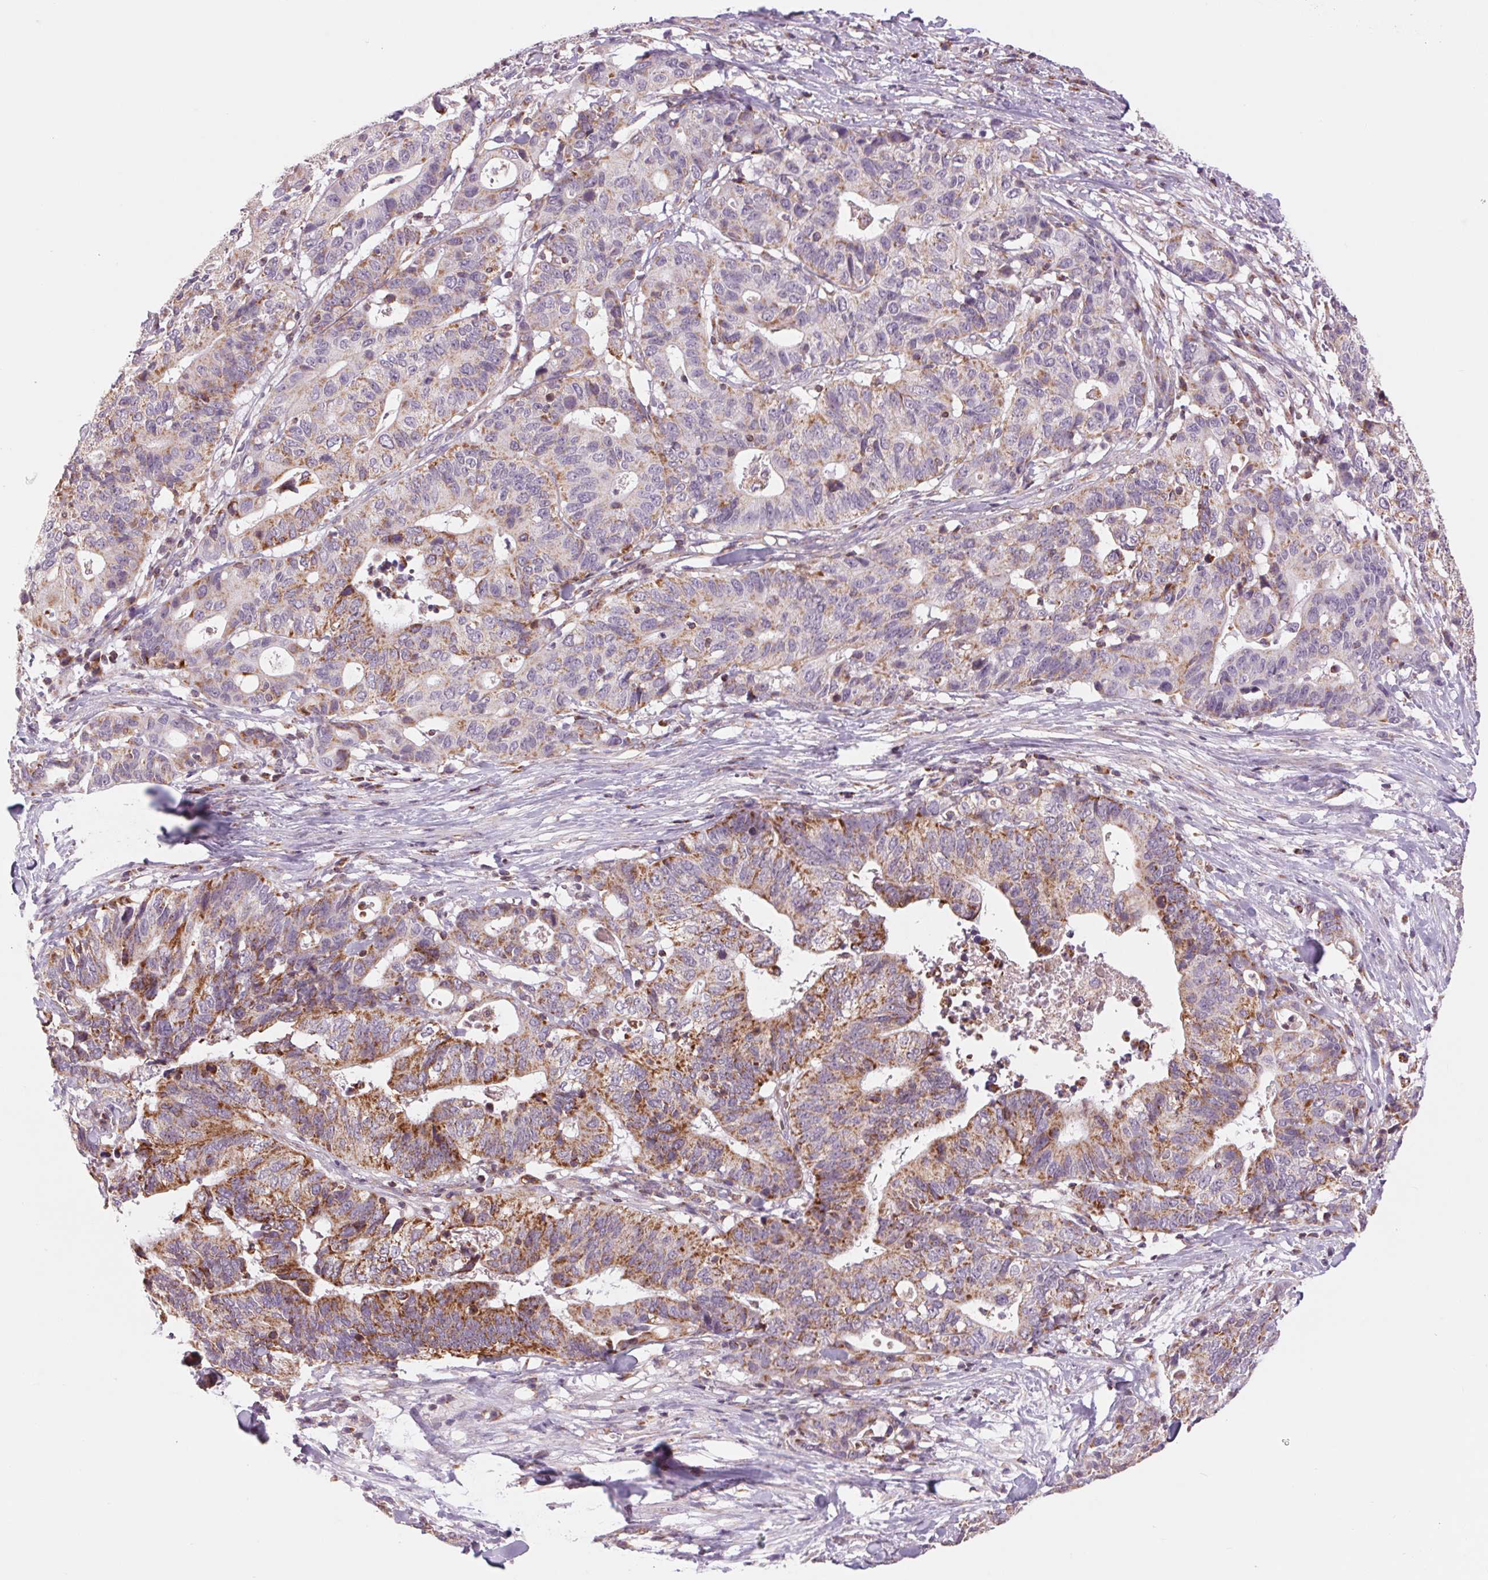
{"staining": {"intensity": "strong", "quantity": "25%-75%", "location": "cytoplasmic/membranous"}, "tissue": "stomach cancer", "cell_type": "Tumor cells", "image_type": "cancer", "snomed": [{"axis": "morphology", "description": "Adenocarcinoma, NOS"}, {"axis": "topography", "description": "Stomach, upper"}], "caption": "Stomach cancer tissue exhibits strong cytoplasmic/membranous expression in about 25%-75% of tumor cells, visualized by immunohistochemistry.", "gene": "COX6A1", "patient": {"sex": "female", "age": 67}}